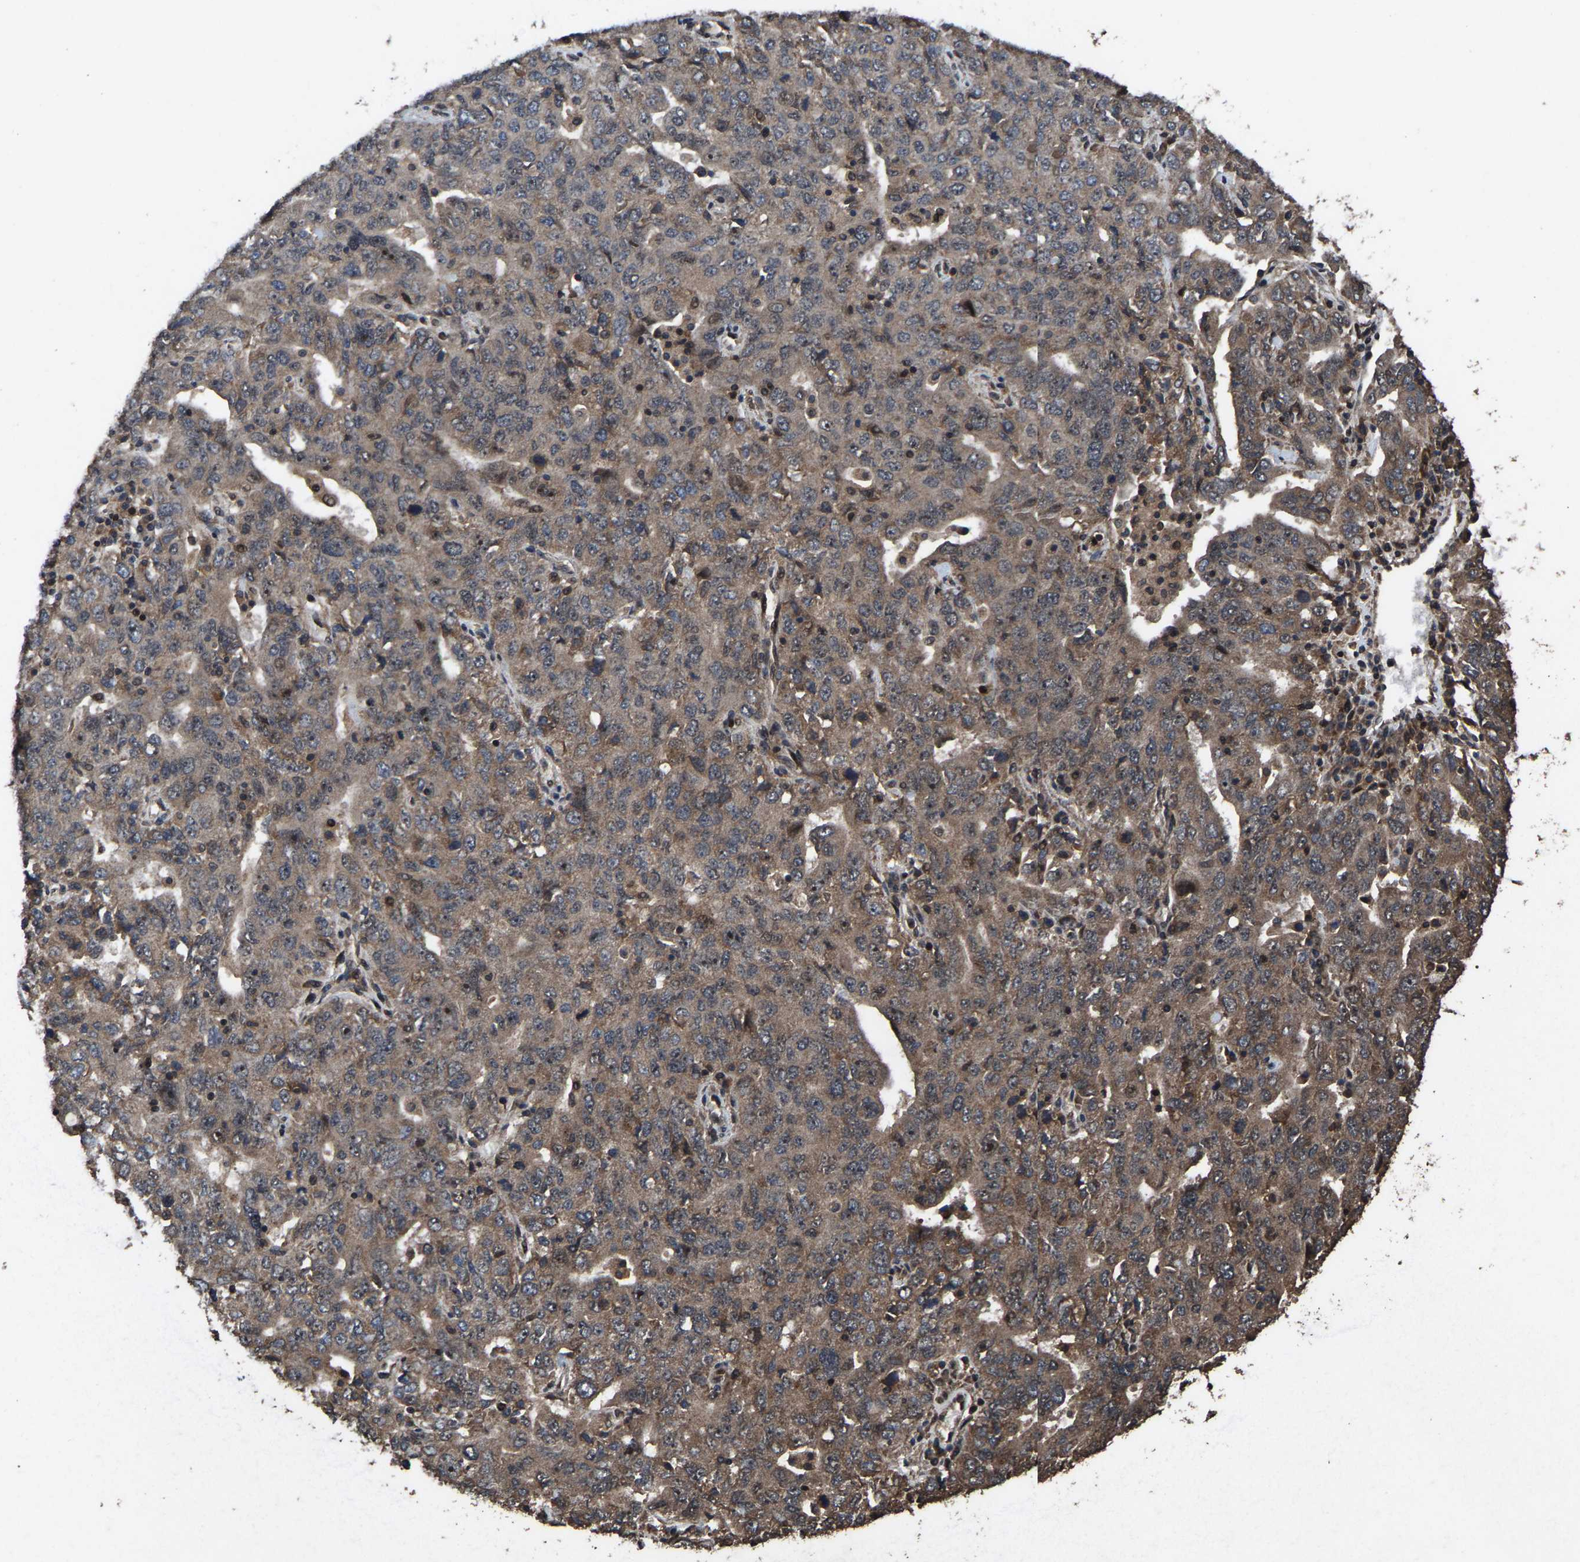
{"staining": {"intensity": "weak", "quantity": "25%-75%", "location": "cytoplasmic/membranous"}, "tissue": "ovarian cancer", "cell_type": "Tumor cells", "image_type": "cancer", "snomed": [{"axis": "morphology", "description": "Carcinoma, endometroid"}, {"axis": "topography", "description": "Ovary"}], "caption": "IHC photomicrograph of neoplastic tissue: human endometroid carcinoma (ovarian) stained using immunohistochemistry (IHC) demonstrates low levels of weak protein expression localized specifically in the cytoplasmic/membranous of tumor cells, appearing as a cytoplasmic/membranous brown color.", "gene": "HAUS6", "patient": {"sex": "female", "age": 62}}